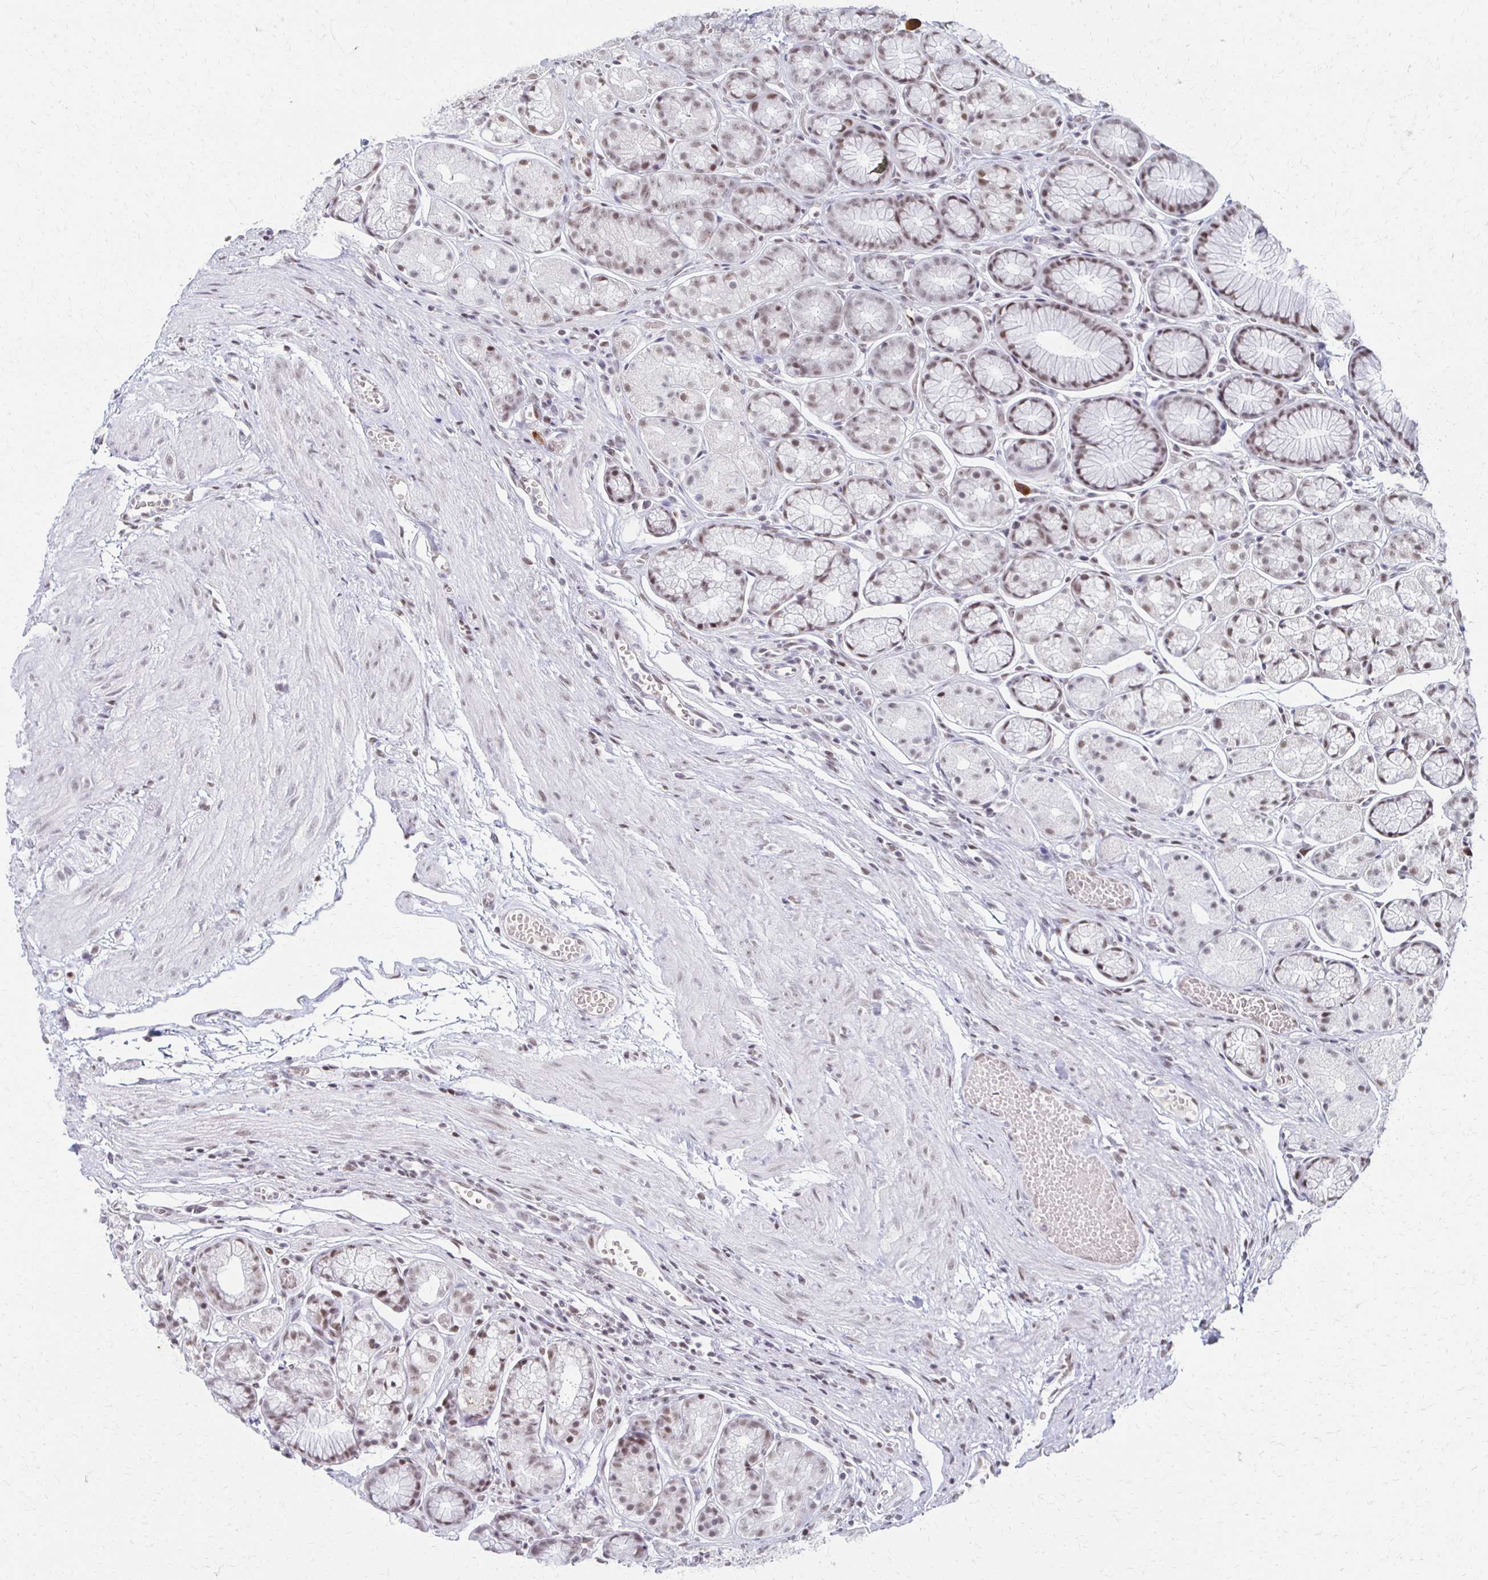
{"staining": {"intensity": "moderate", "quantity": "25%-75%", "location": "nuclear"}, "tissue": "stomach", "cell_type": "Glandular cells", "image_type": "normal", "snomed": [{"axis": "morphology", "description": "Normal tissue, NOS"}, {"axis": "topography", "description": "Smooth muscle"}, {"axis": "topography", "description": "Stomach"}], "caption": "Benign stomach demonstrates moderate nuclear expression in about 25%-75% of glandular cells, visualized by immunohistochemistry. Using DAB (3,3'-diaminobenzidine) (brown) and hematoxylin (blue) stains, captured at high magnification using brightfield microscopy.", "gene": "IRF7", "patient": {"sex": "male", "age": 70}}